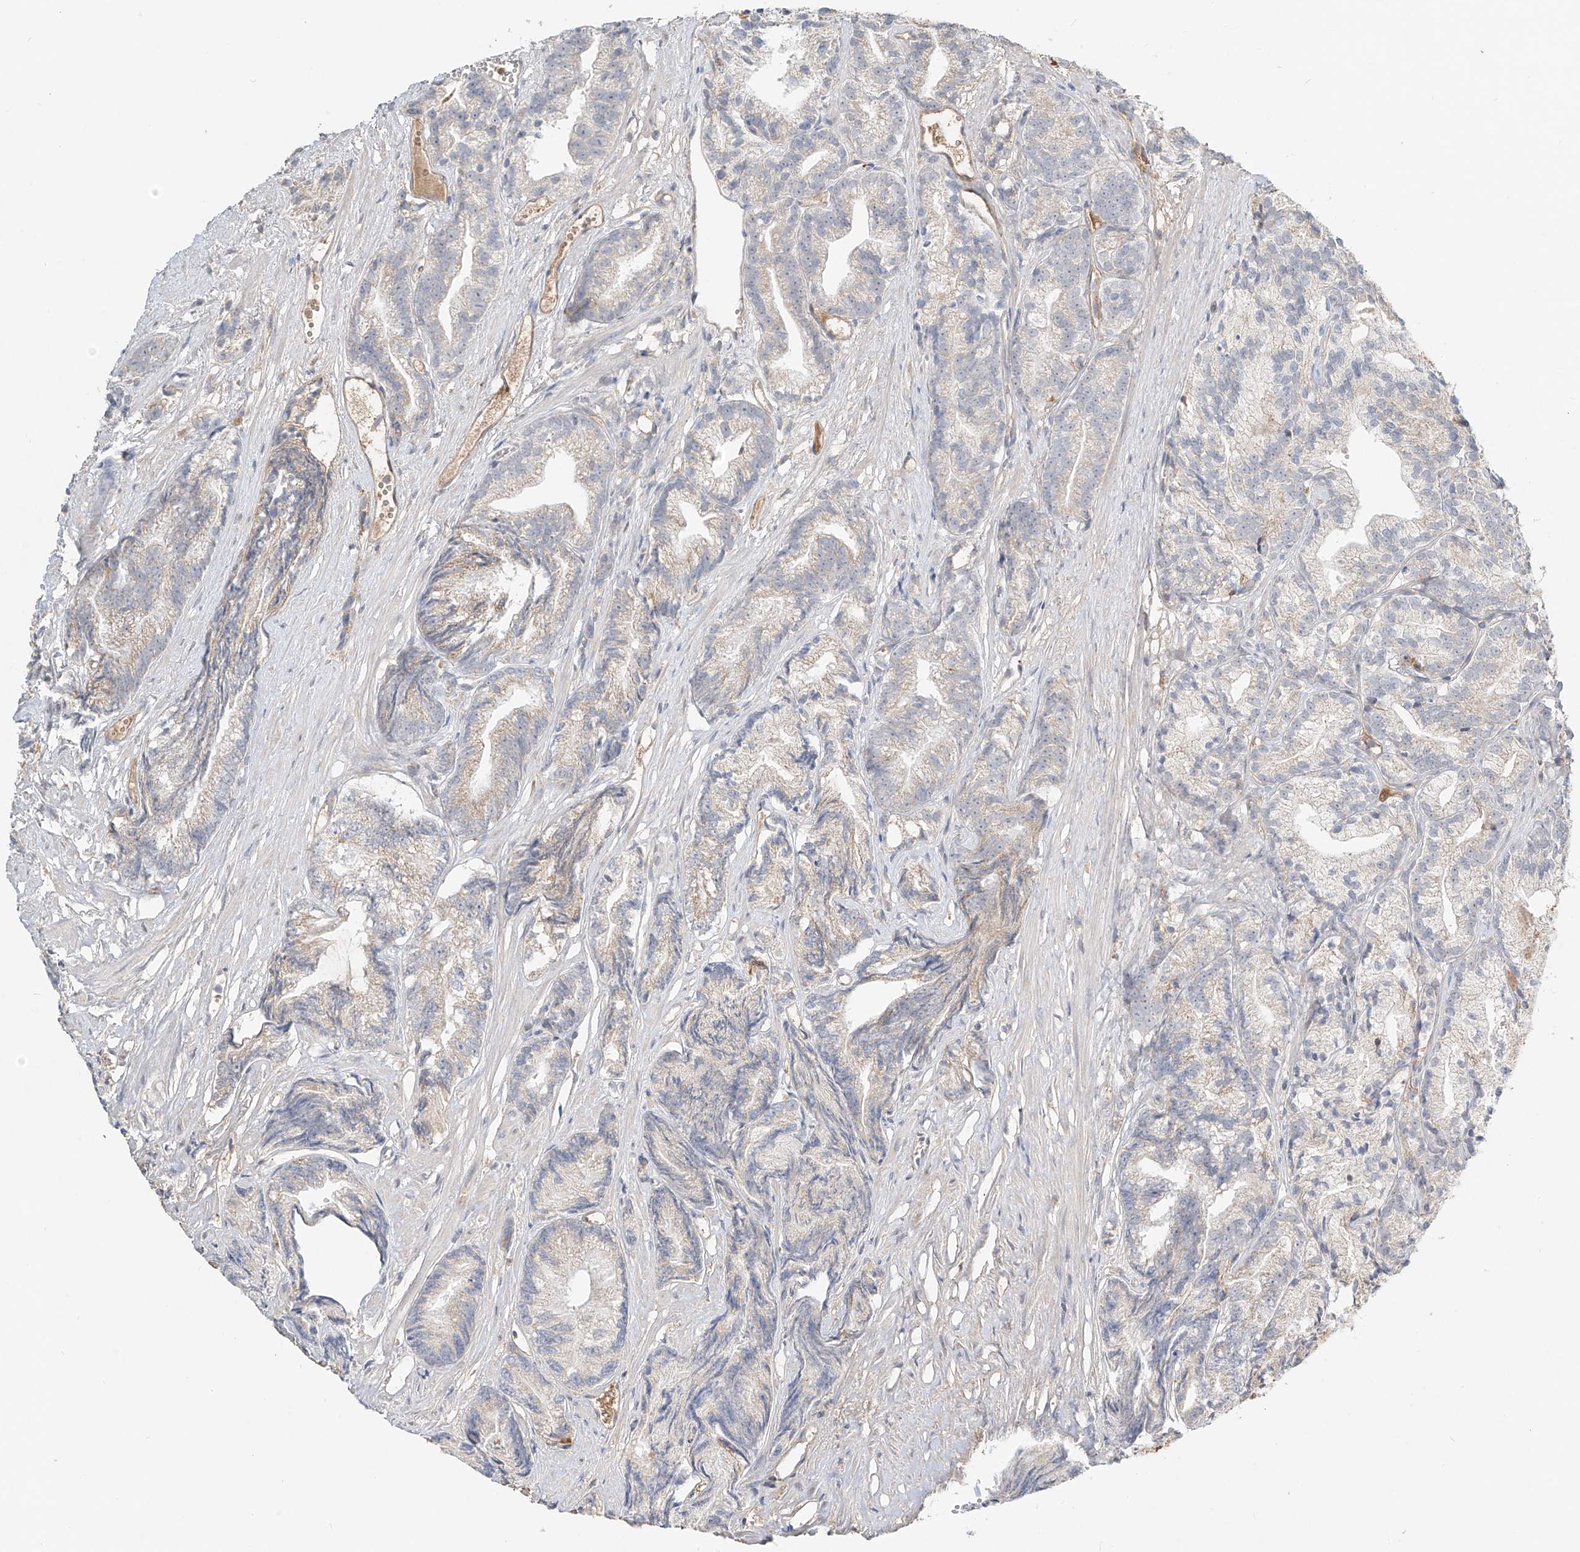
{"staining": {"intensity": "weak", "quantity": "<25%", "location": "cytoplasmic/membranous"}, "tissue": "prostate cancer", "cell_type": "Tumor cells", "image_type": "cancer", "snomed": [{"axis": "morphology", "description": "Adenocarcinoma, Low grade"}, {"axis": "topography", "description": "Prostate"}], "caption": "High power microscopy histopathology image of an IHC image of low-grade adenocarcinoma (prostate), revealing no significant expression in tumor cells.", "gene": "ERO1A", "patient": {"sex": "male", "age": 89}}